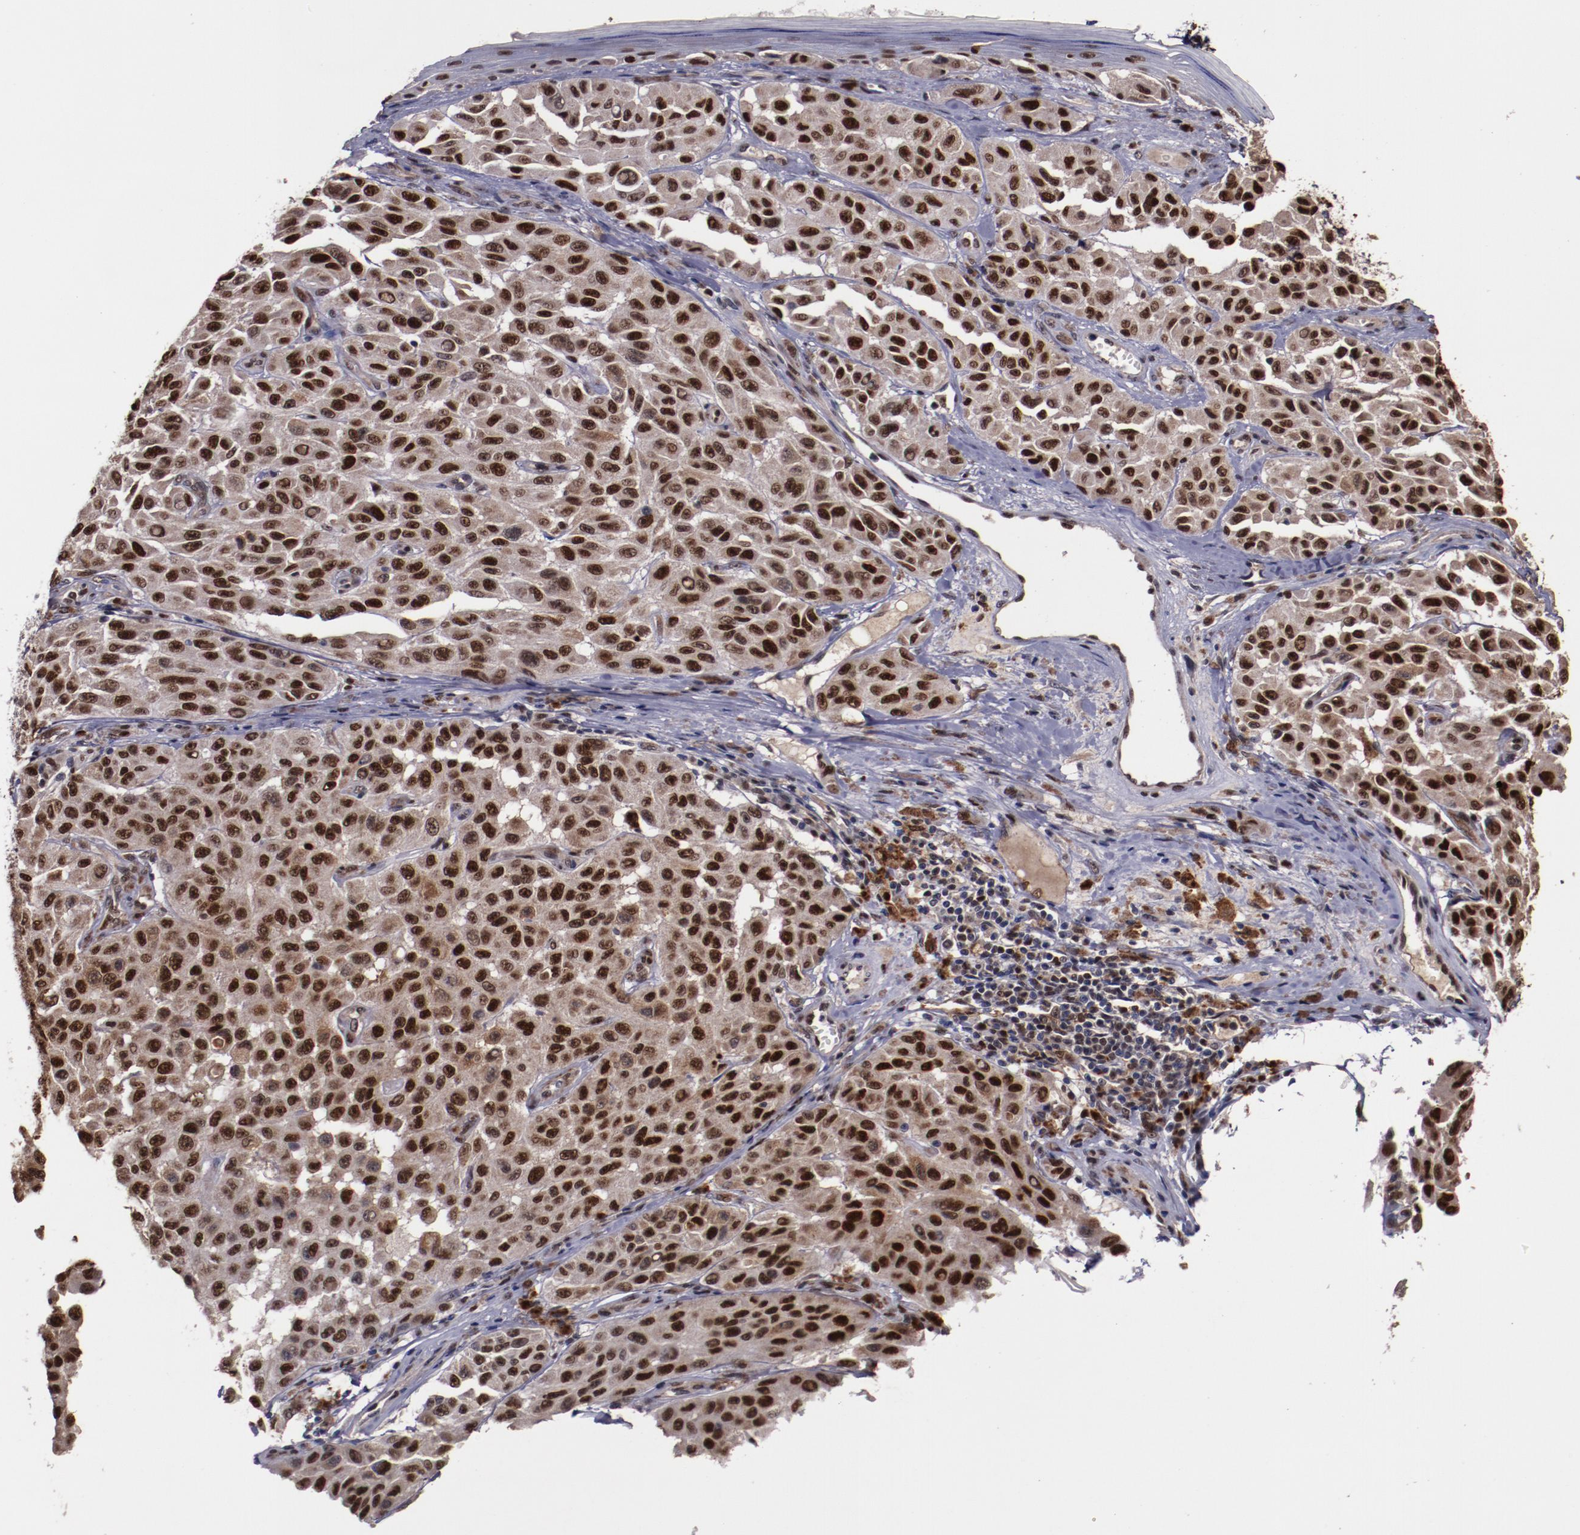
{"staining": {"intensity": "strong", "quantity": ">75%", "location": "nuclear"}, "tissue": "melanoma", "cell_type": "Tumor cells", "image_type": "cancer", "snomed": [{"axis": "morphology", "description": "Malignant melanoma, NOS"}, {"axis": "topography", "description": "Skin"}], "caption": "High-magnification brightfield microscopy of malignant melanoma stained with DAB (brown) and counterstained with hematoxylin (blue). tumor cells exhibit strong nuclear positivity is present in approximately>75% of cells.", "gene": "CHEK2", "patient": {"sex": "male", "age": 30}}